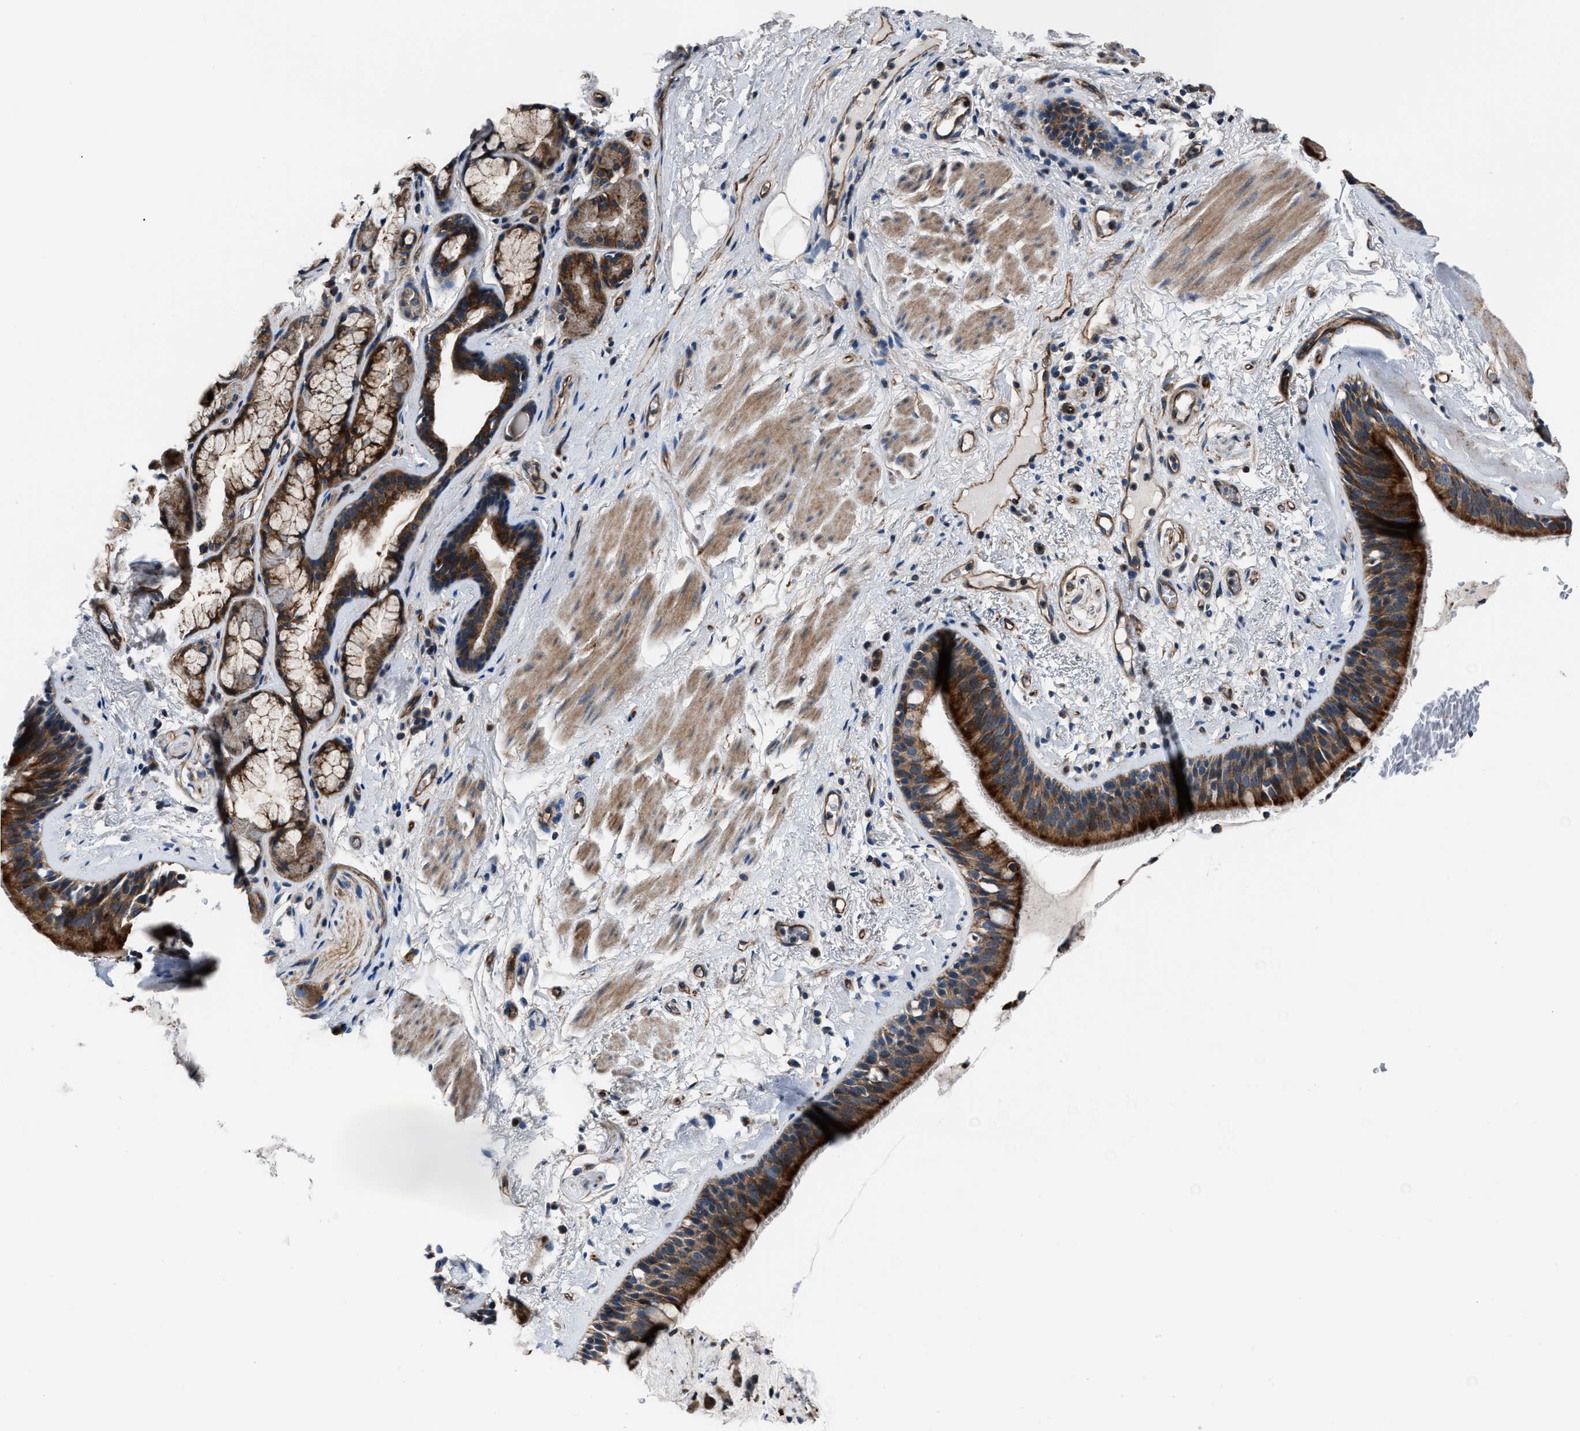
{"staining": {"intensity": "strong", "quantity": ">75%", "location": "cytoplasmic/membranous"}, "tissue": "bronchus", "cell_type": "Respiratory epithelial cells", "image_type": "normal", "snomed": [{"axis": "morphology", "description": "Normal tissue, NOS"}, {"axis": "topography", "description": "Cartilage tissue"}], "caption": "Respiratory epithelial cells display high levels of strong cytoplasmic/membranous expression in about >75% of cells in benign human bronchus.", "gene": "ENSG00000281039", "patient": {"sex": "female", "age": 63}}